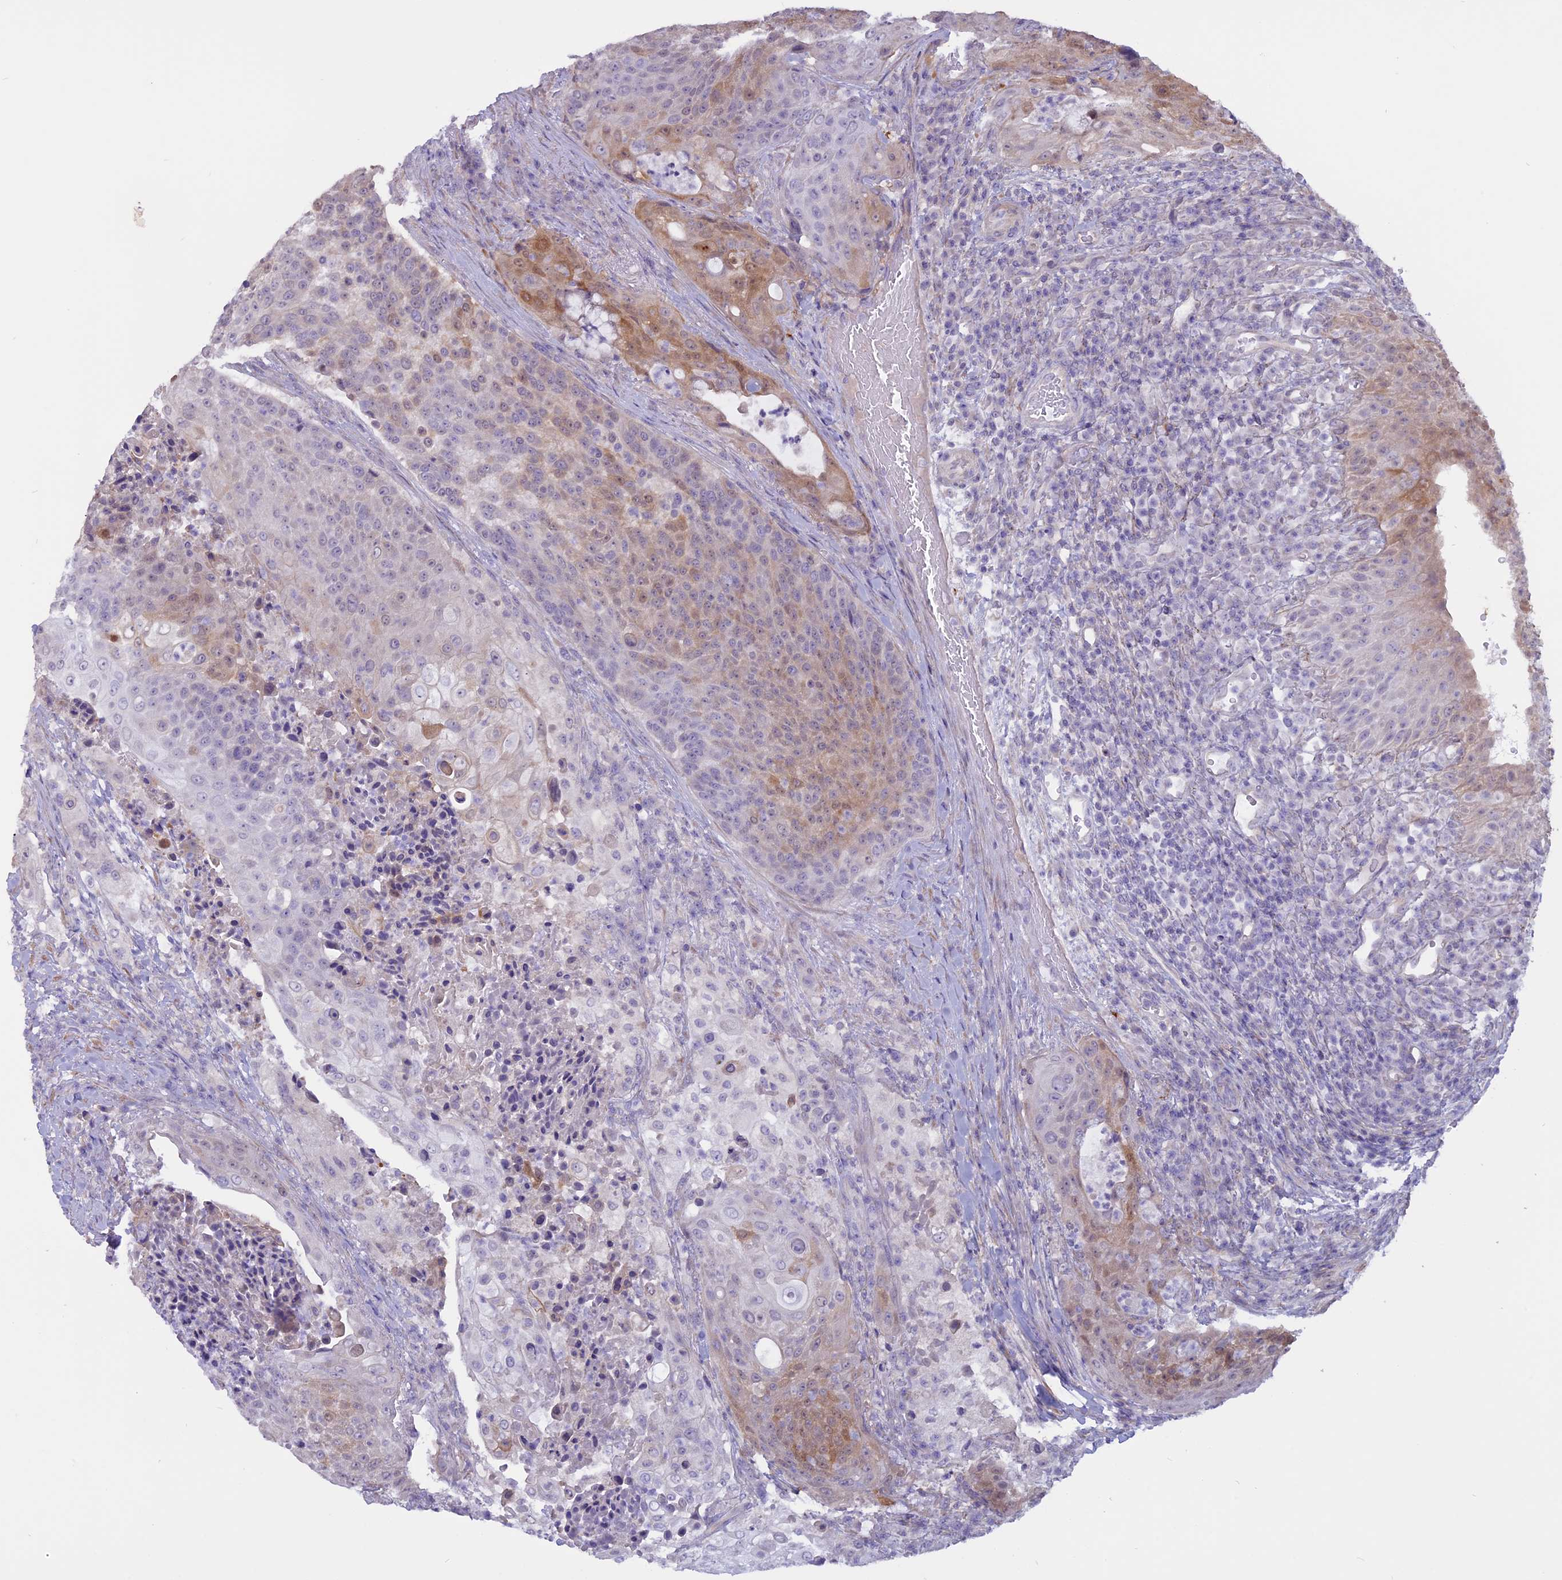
{"staining": {"intensity": "weak", "quantity": "25%-75%", "location": "cytoplasmic/membranous,nuclear"}, "tissue": "urothelial cancer", "cell_type": "Tumor cells", "image_type": "cancer", "snomed": [{"axis": "morphology", "description": "Urothelial carcinoma, High grade"}, {"axis": "topography", "description": "Urinary bladder"}], "caption": "Immunohistochemical staining of urothelial carcinoma (high-grade) demonstrates low levels of weak cytoplasmic/membranous and nuclear protein expression in approximately 25%-75% of tumor cells. The protein is stained brown, and the nuclei are stained in blue (DAB (3,3'-diaminobenzidine) IHC with brightfield microscopy, high magnification).", "gene": "SPHKAP", "patient": {"sex": "female", "age": 63}}